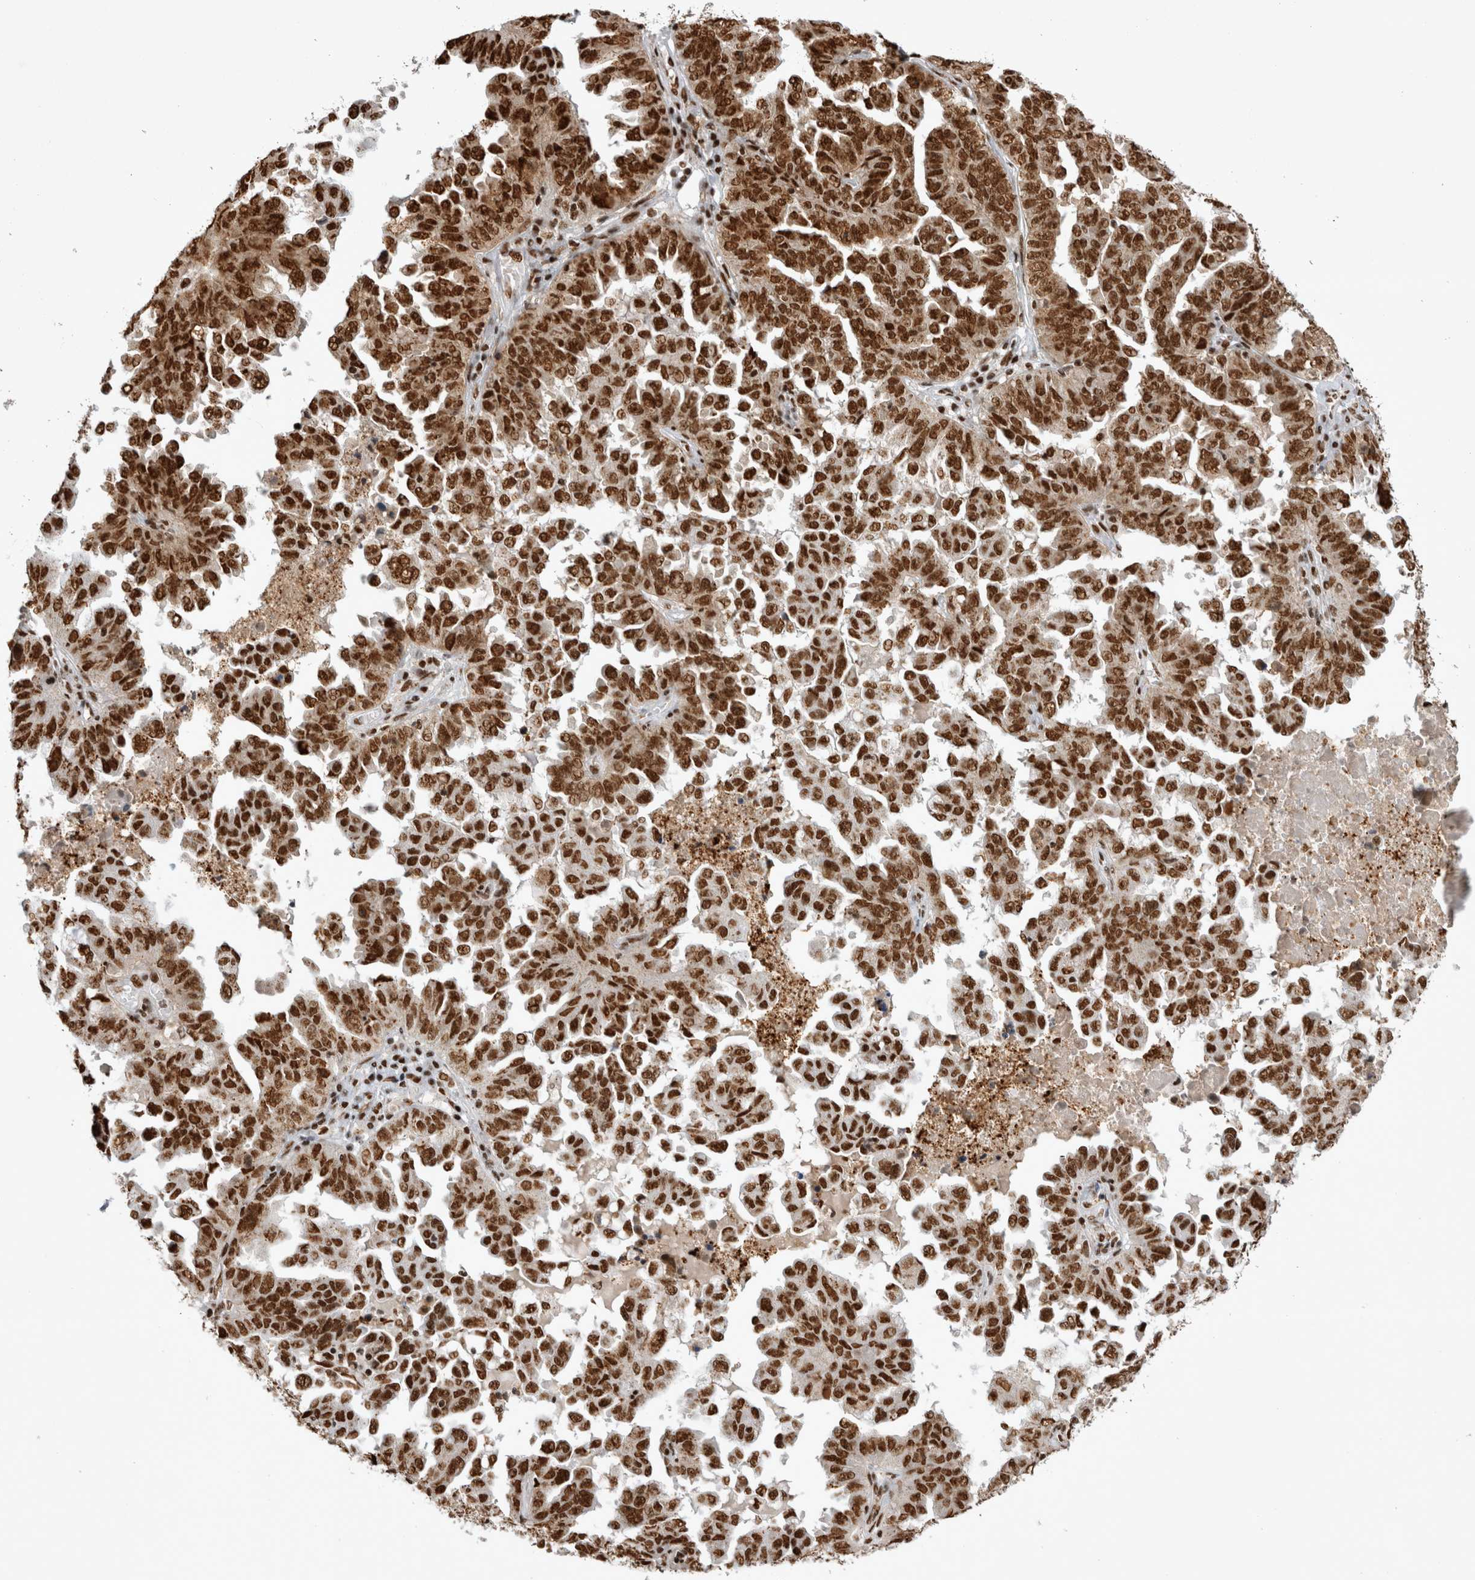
{"staining": {"intensity": "strong", "quantity": ">75%", "location": "nuclear"}, "tissue": "ovarian cancer", "cell_type": "Tumor cells", "image_type": "cancer", "snomed": [{"axis": "morphology", "description": "Carcinoma, endometroid"}, {"axis": "topography", "description": "Ovary"}], "caption": "Immunohistochemical staining of human ovarian cancer reveals high levels of strong nuclear expression in approximately >75% of tumor cells.", "gene": "EYA2", "patient": {"sex": "female", "age": 62}}